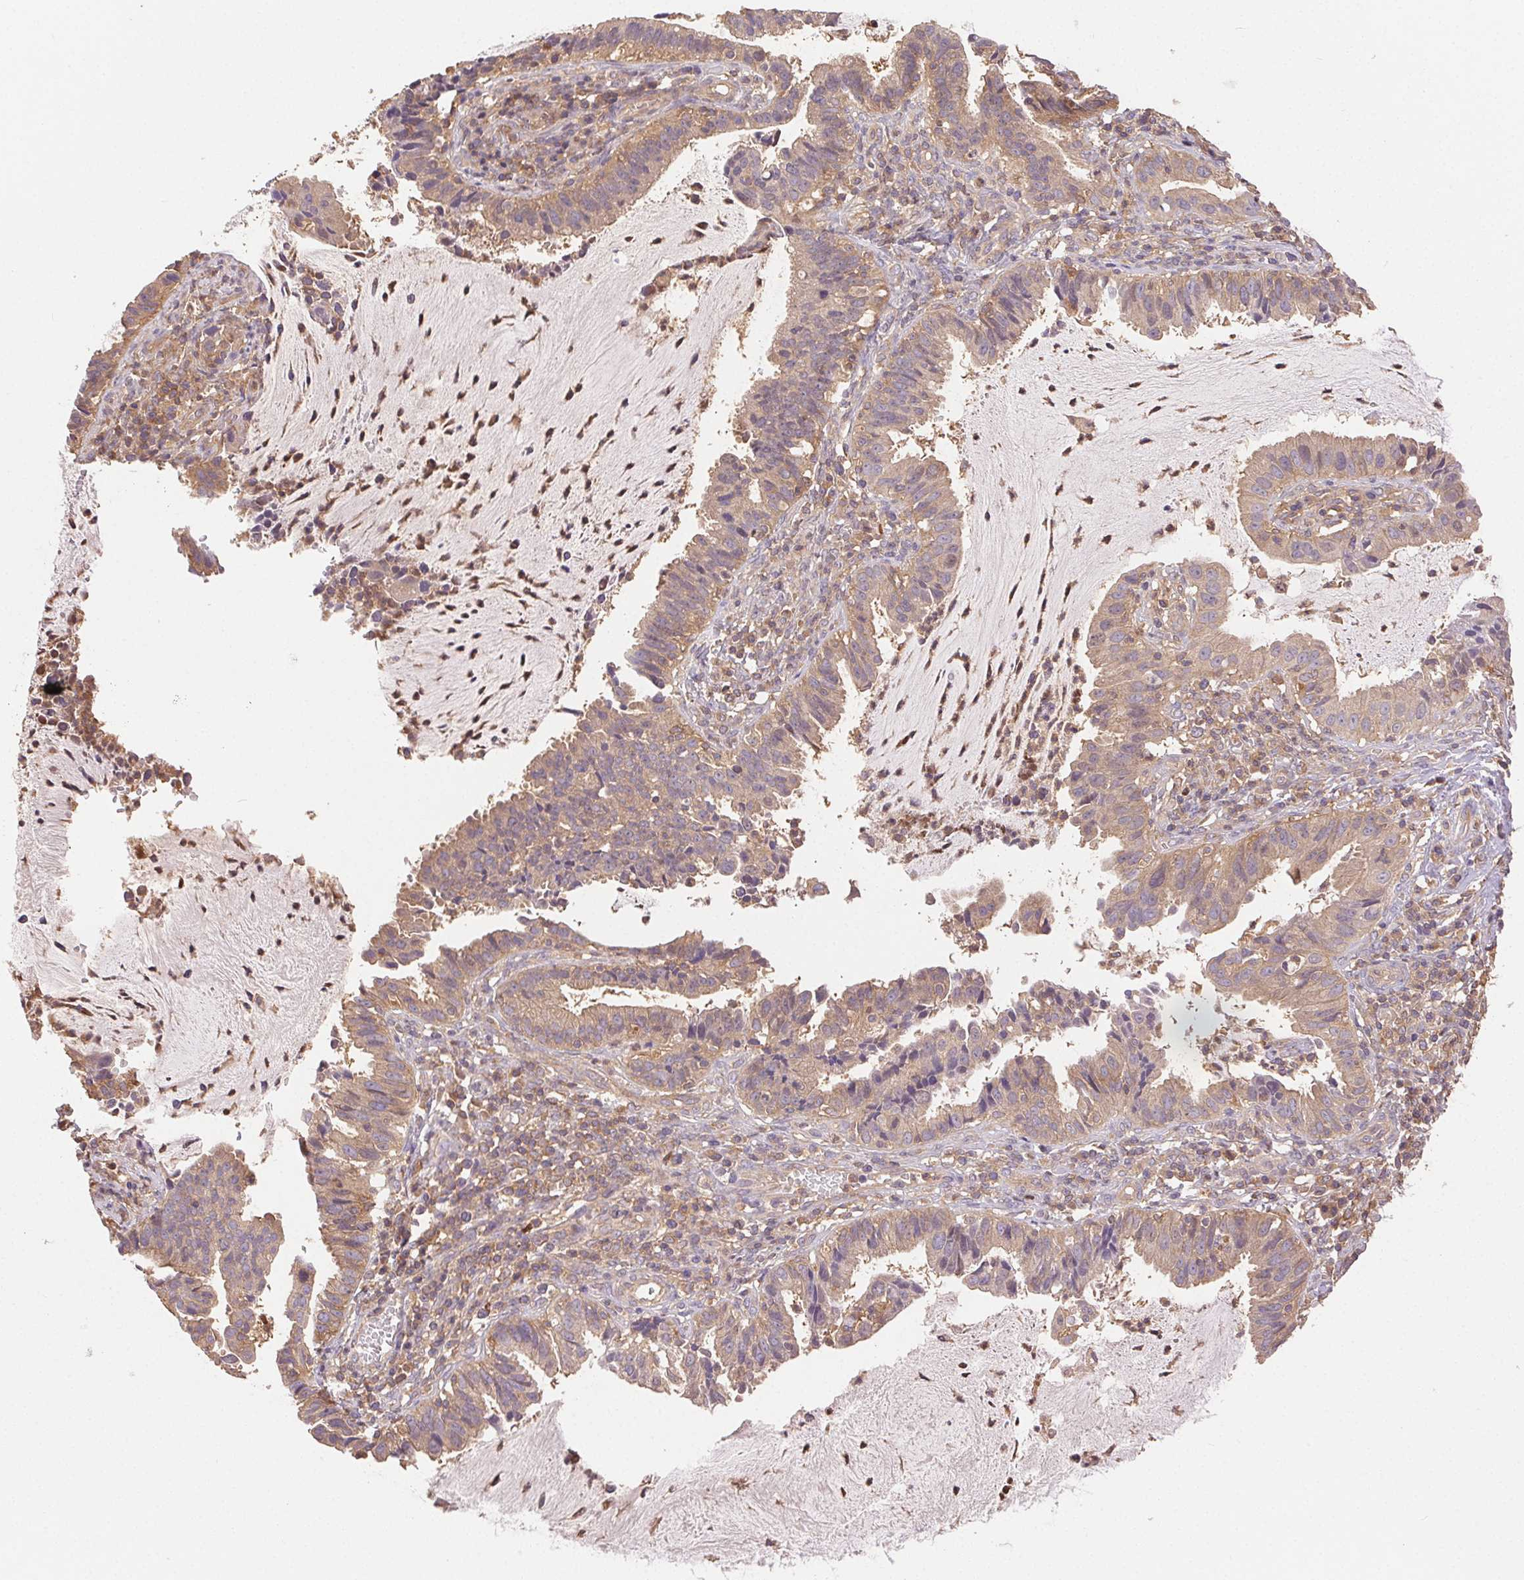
{"staining": {"intensity": "weak", "quantity": "25%-75%", "location": "cytoplasmic/membranous"}, "tissue": "cervical cancer", "cell_type": "Tumor cells", "image_type": "cancer", "snomed": [{"axis": "morphology", "description": "Adenocarcinoma, NOS"}, {"axis": "topography", "description": "Cervix"}], "caption": "The micrograph demonstrates staining of cervical cancer, revealing weak cytoplasmic/membranous protein positivity (brown color) within tumor cells.", "gene": "GDI2", "patient": {"sex": "female", "age": 34}}